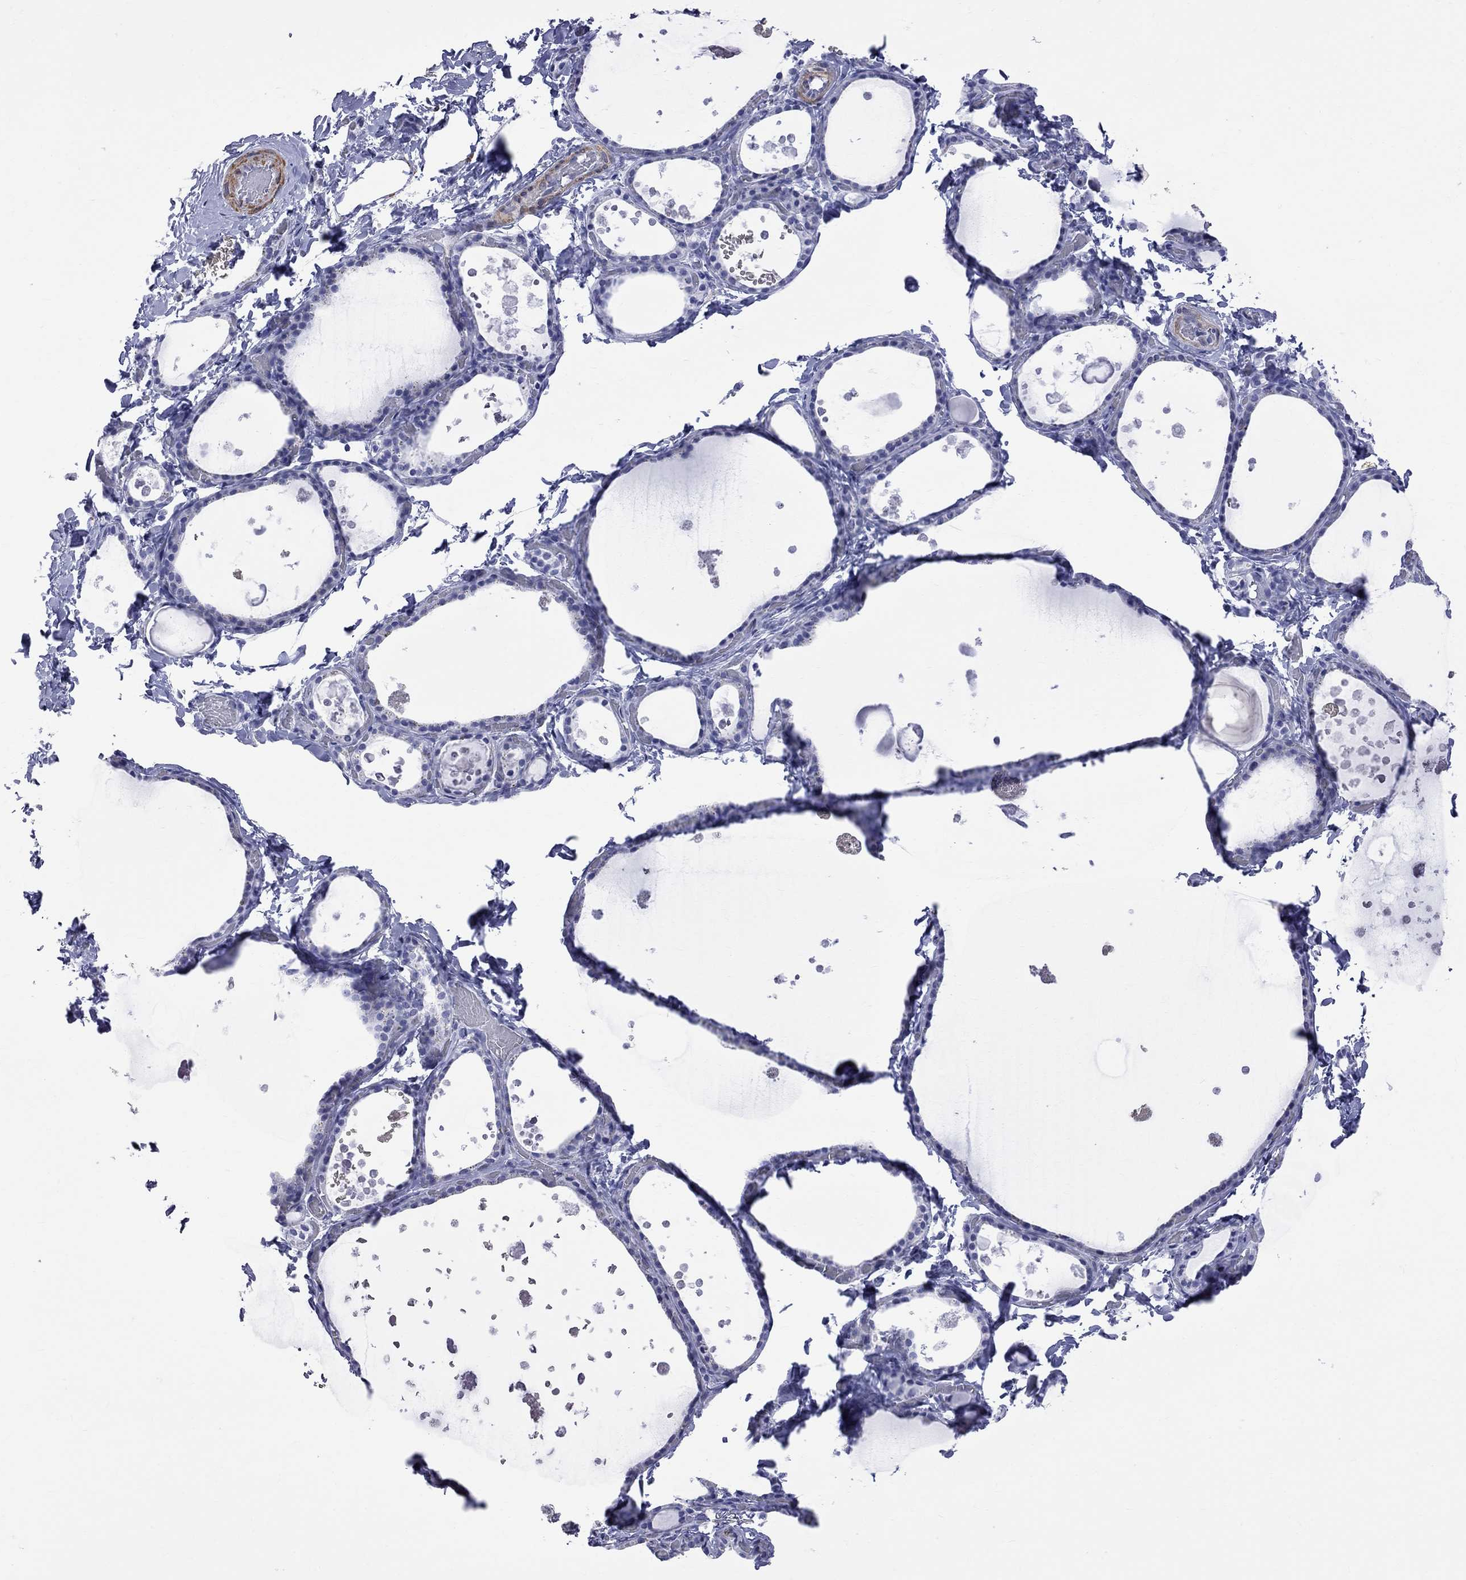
{"staining": {"intensity": "negative", "quantity": "none", "location": "none"}, "tissue": "thyroid gland", "cell_type": "Glandular cells", "image_type": "normal", "snomed": [{"axis": "morphology", "description": "Normal tissue, NOS"}, {"axis": "topography", "description": "Thyroid gland"}], "caption": "IHC of benign human thyroid gland displays no staining in glandular cells. (DAB (3,3'-diaminobenzidine) immunohistochemistry (IHC) visualized using brightfield microscopy, high magnification).", "gene": "BPIFB1", "patient": {"sex": "female", "age": 56}}